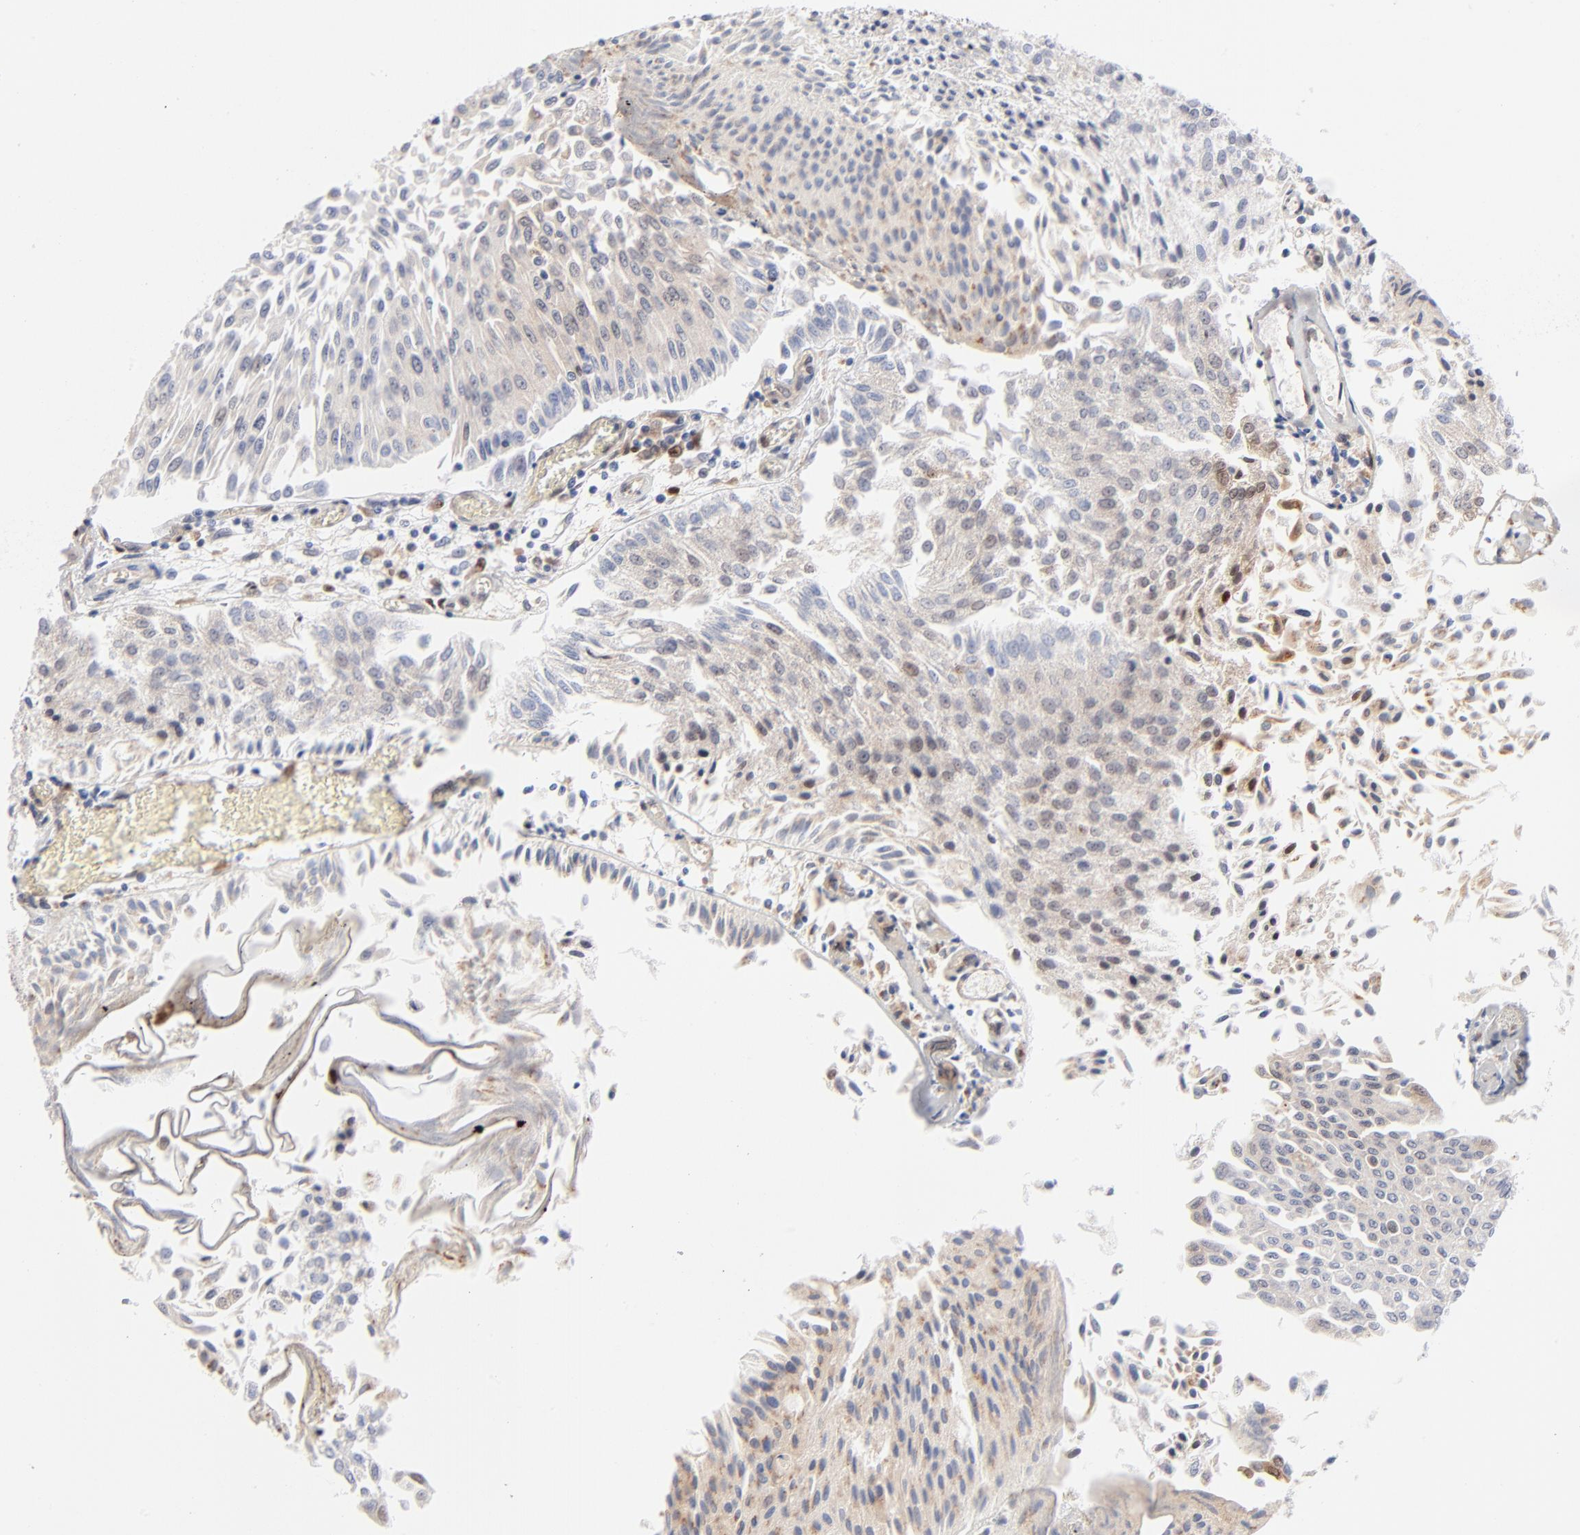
{"staining": {"intensity": "weak", "quantity": "25%-75%", "location": "cytoplasmic/membranous"}, "tissue": "urothelial cancer", "cell_type": "Tumor cells", "image_type": "cancer", "snomed": [{"axis": "morphology", "description": "Urothelial carcinoma, Low grade"}, {"axis": "topography", "description": "Urinary bladder"}], "caption": "A micrograph of human low-grade urothelial carcinoma stained for a protein reveals weak cytoplasmic/membranous brown staining in tumor cells.", "gene": "ARRB1", "patient": {"sex": "male", "age": 86}}